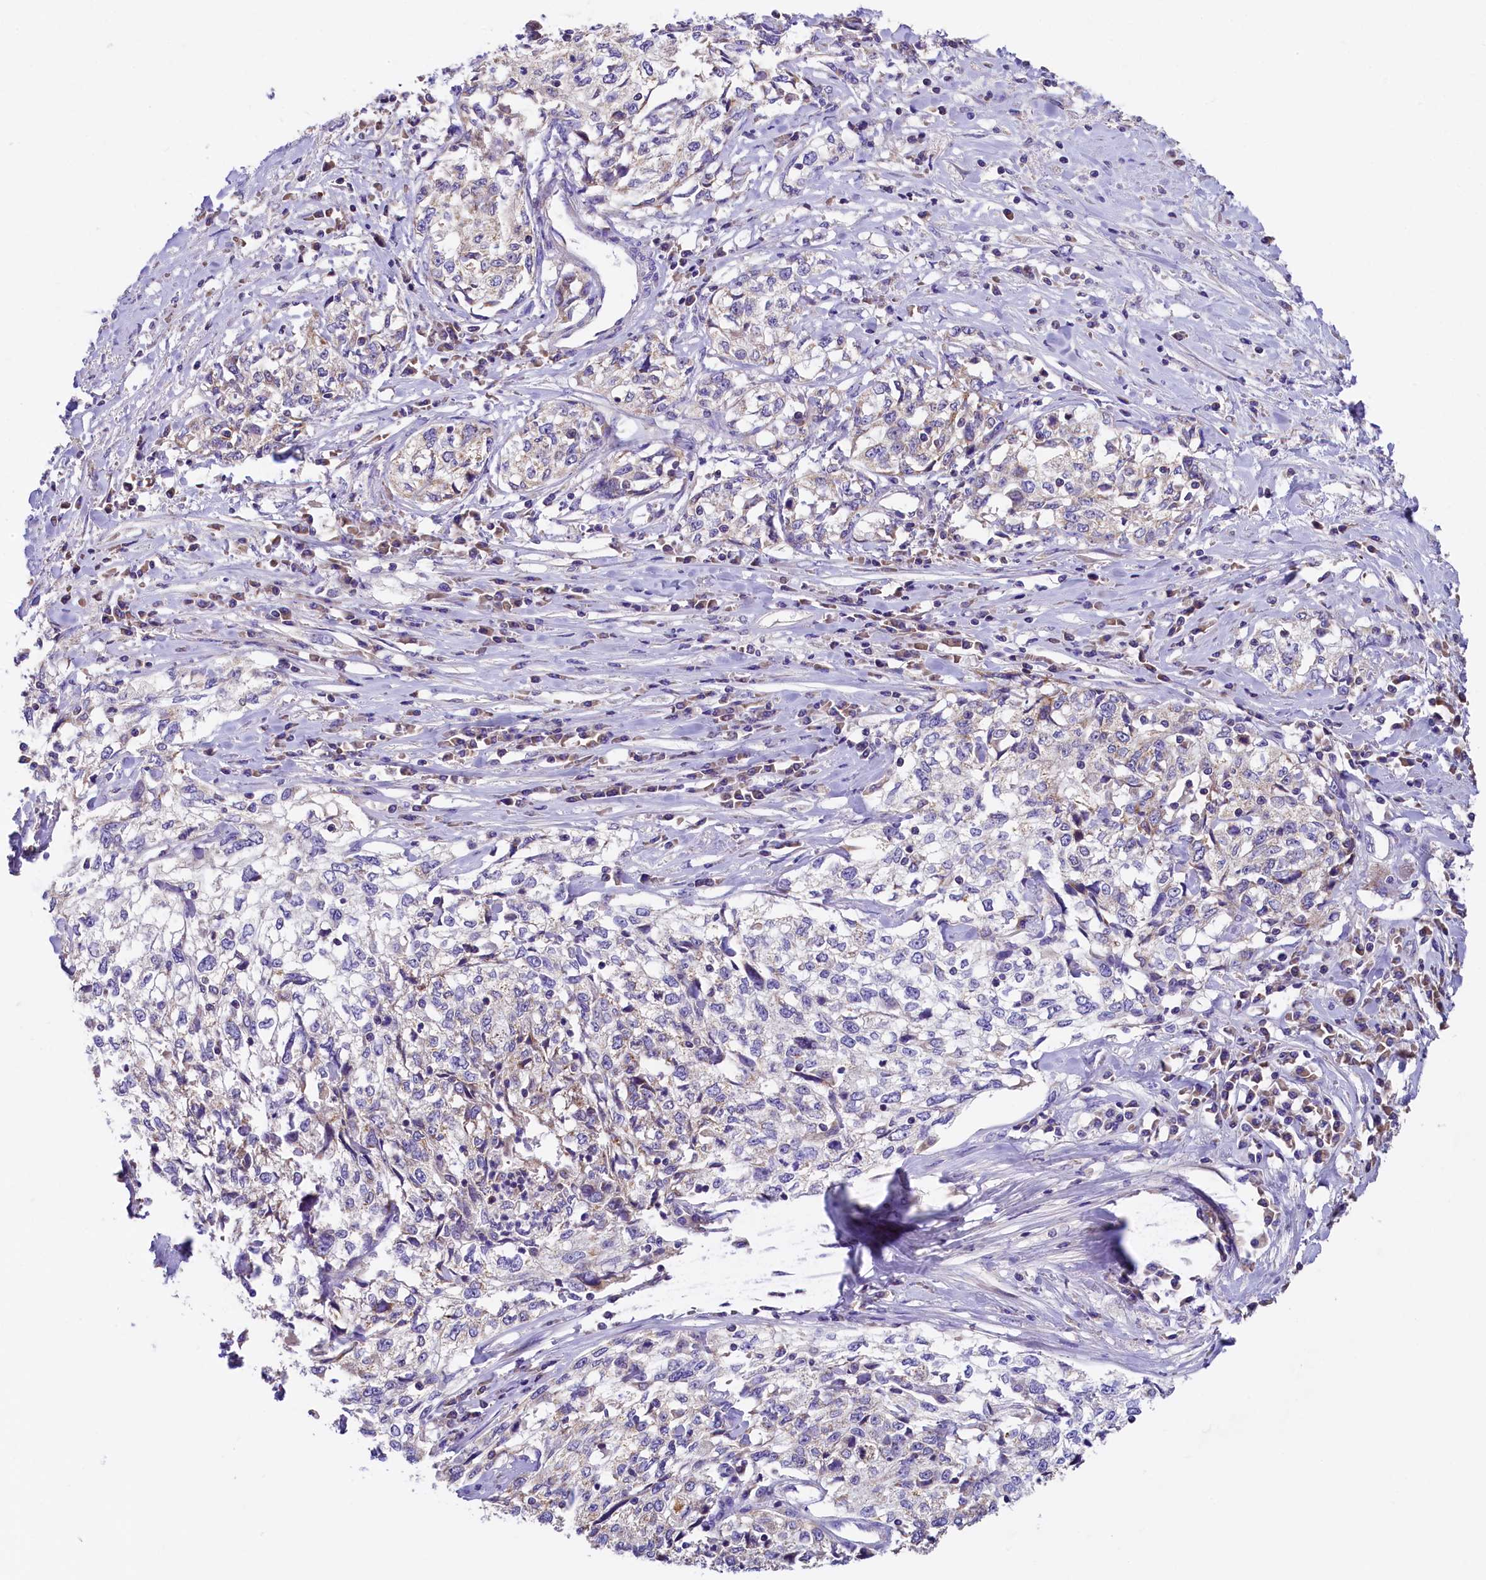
{"staining": {"intensity": "negative", "quantity": "none", "location": "none"}, "tissue": "cervical cancer", "cell_type": "Tumor cells", "image_type": "cancer", "snomed": [{"axis": "morphology", "description": "Squamous cell carcinoma, NOS"}, {"axis": "topography", "description": "Cervix"}], "caption": "A histopathology image of cervical squamous cell carcinoma stained for a protein exhibits no brown staining in tumor cells.", "gene": "PMPCB", "patient": {"sex": "female", "age": 57}}